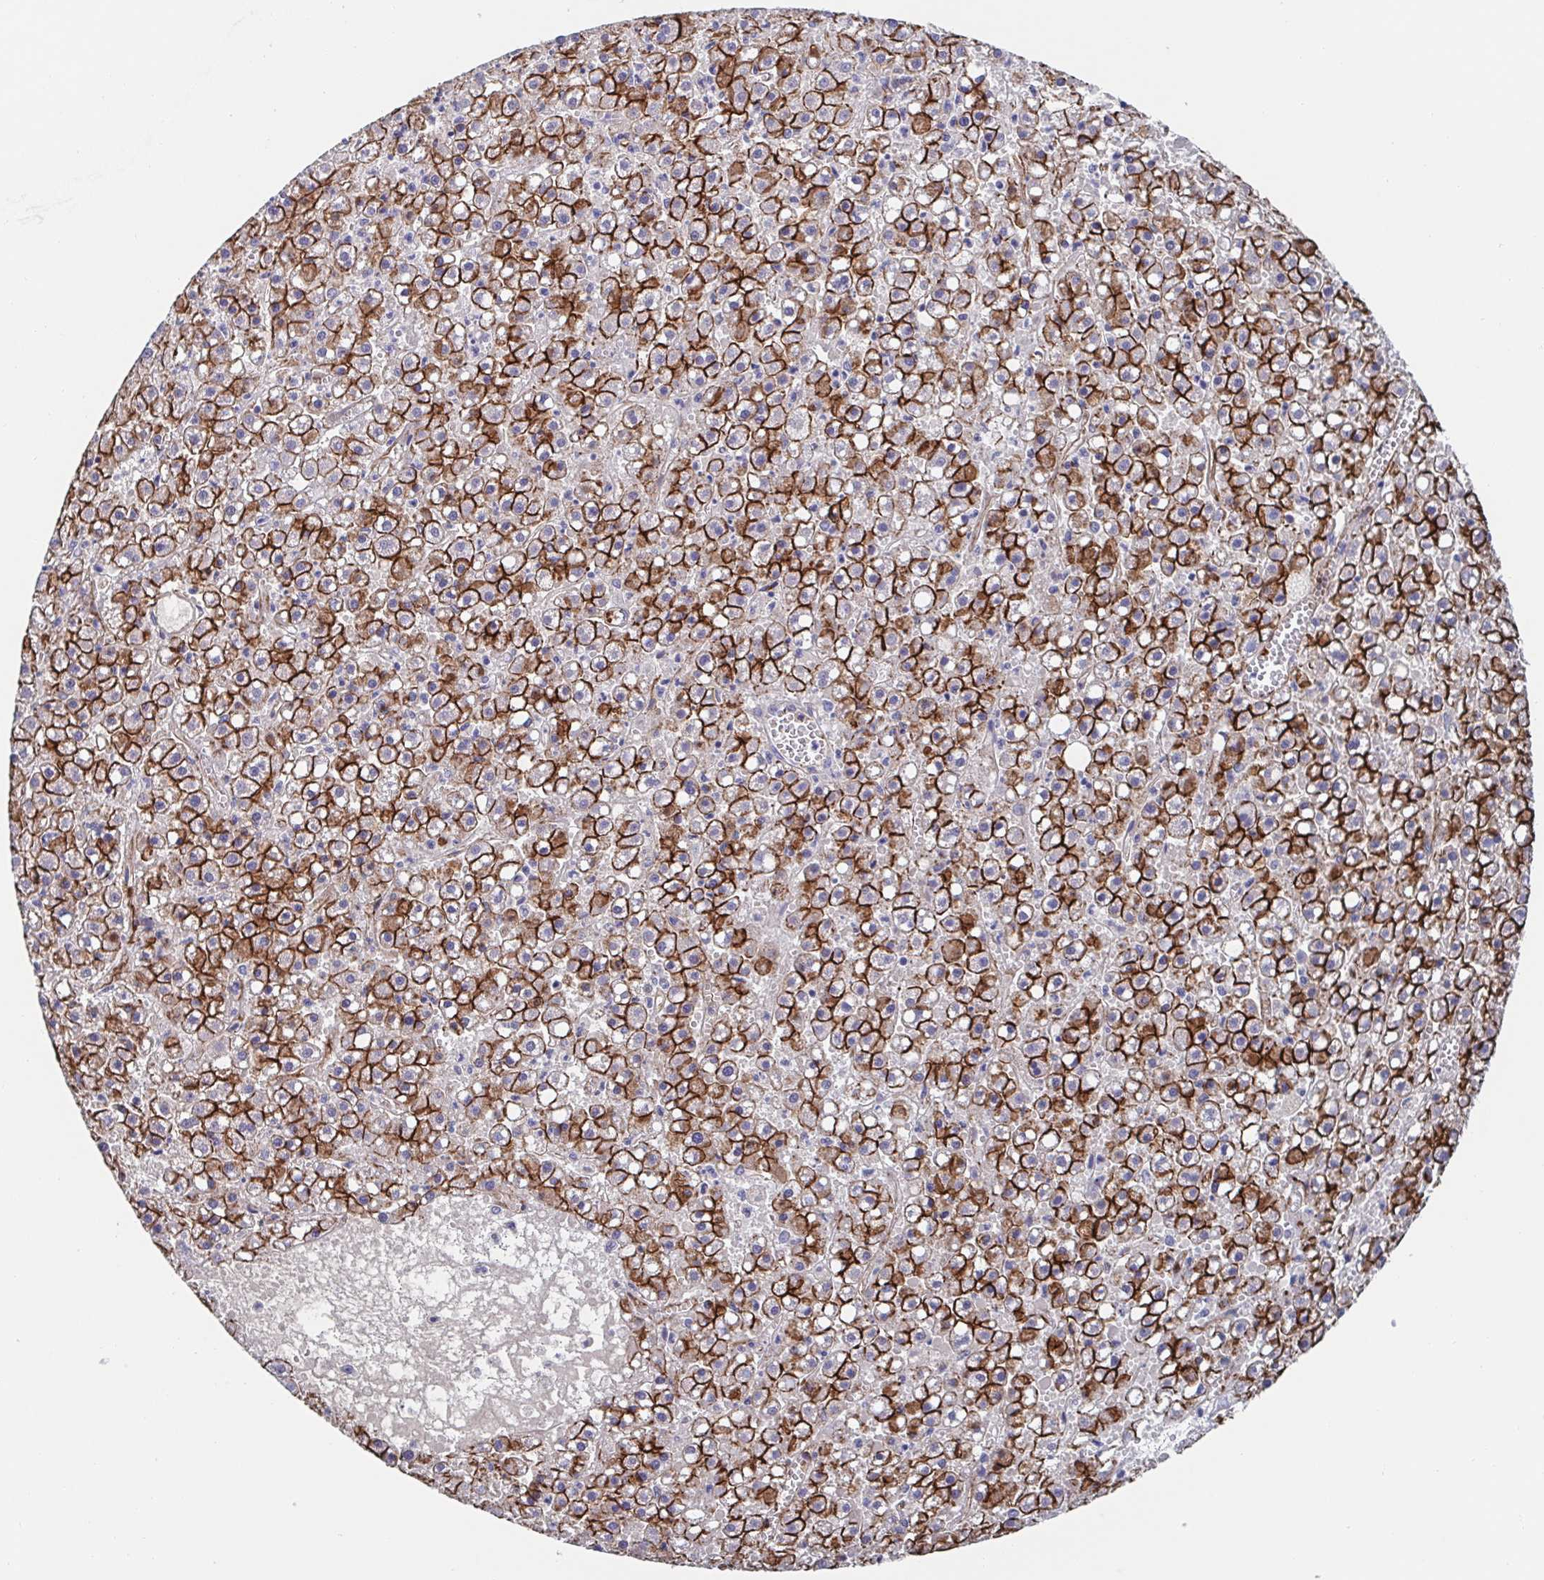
{"staining": {"intensity": "strong", "quantity": "25%-75%", "location": "cytoplasmic/membranous"}, "tissue": "liver cancer", "cell_type": "Tumor cells", "image_type": "cancer", "snomed": [{"axis": "morphology", "description": "Carcinoma, Hepatocellular, NOS"}, {"axis": "topography", "description": "Liver"}], "caption": "Human hepatocellular carcinoma (liver) stained for a protein (brown) displays strong cytoplasmic/membranous positive staining in approximately 25%-75% of tumor cells.", "gene": "CDH2", "patient": {"sex": "male", "age": 67}}